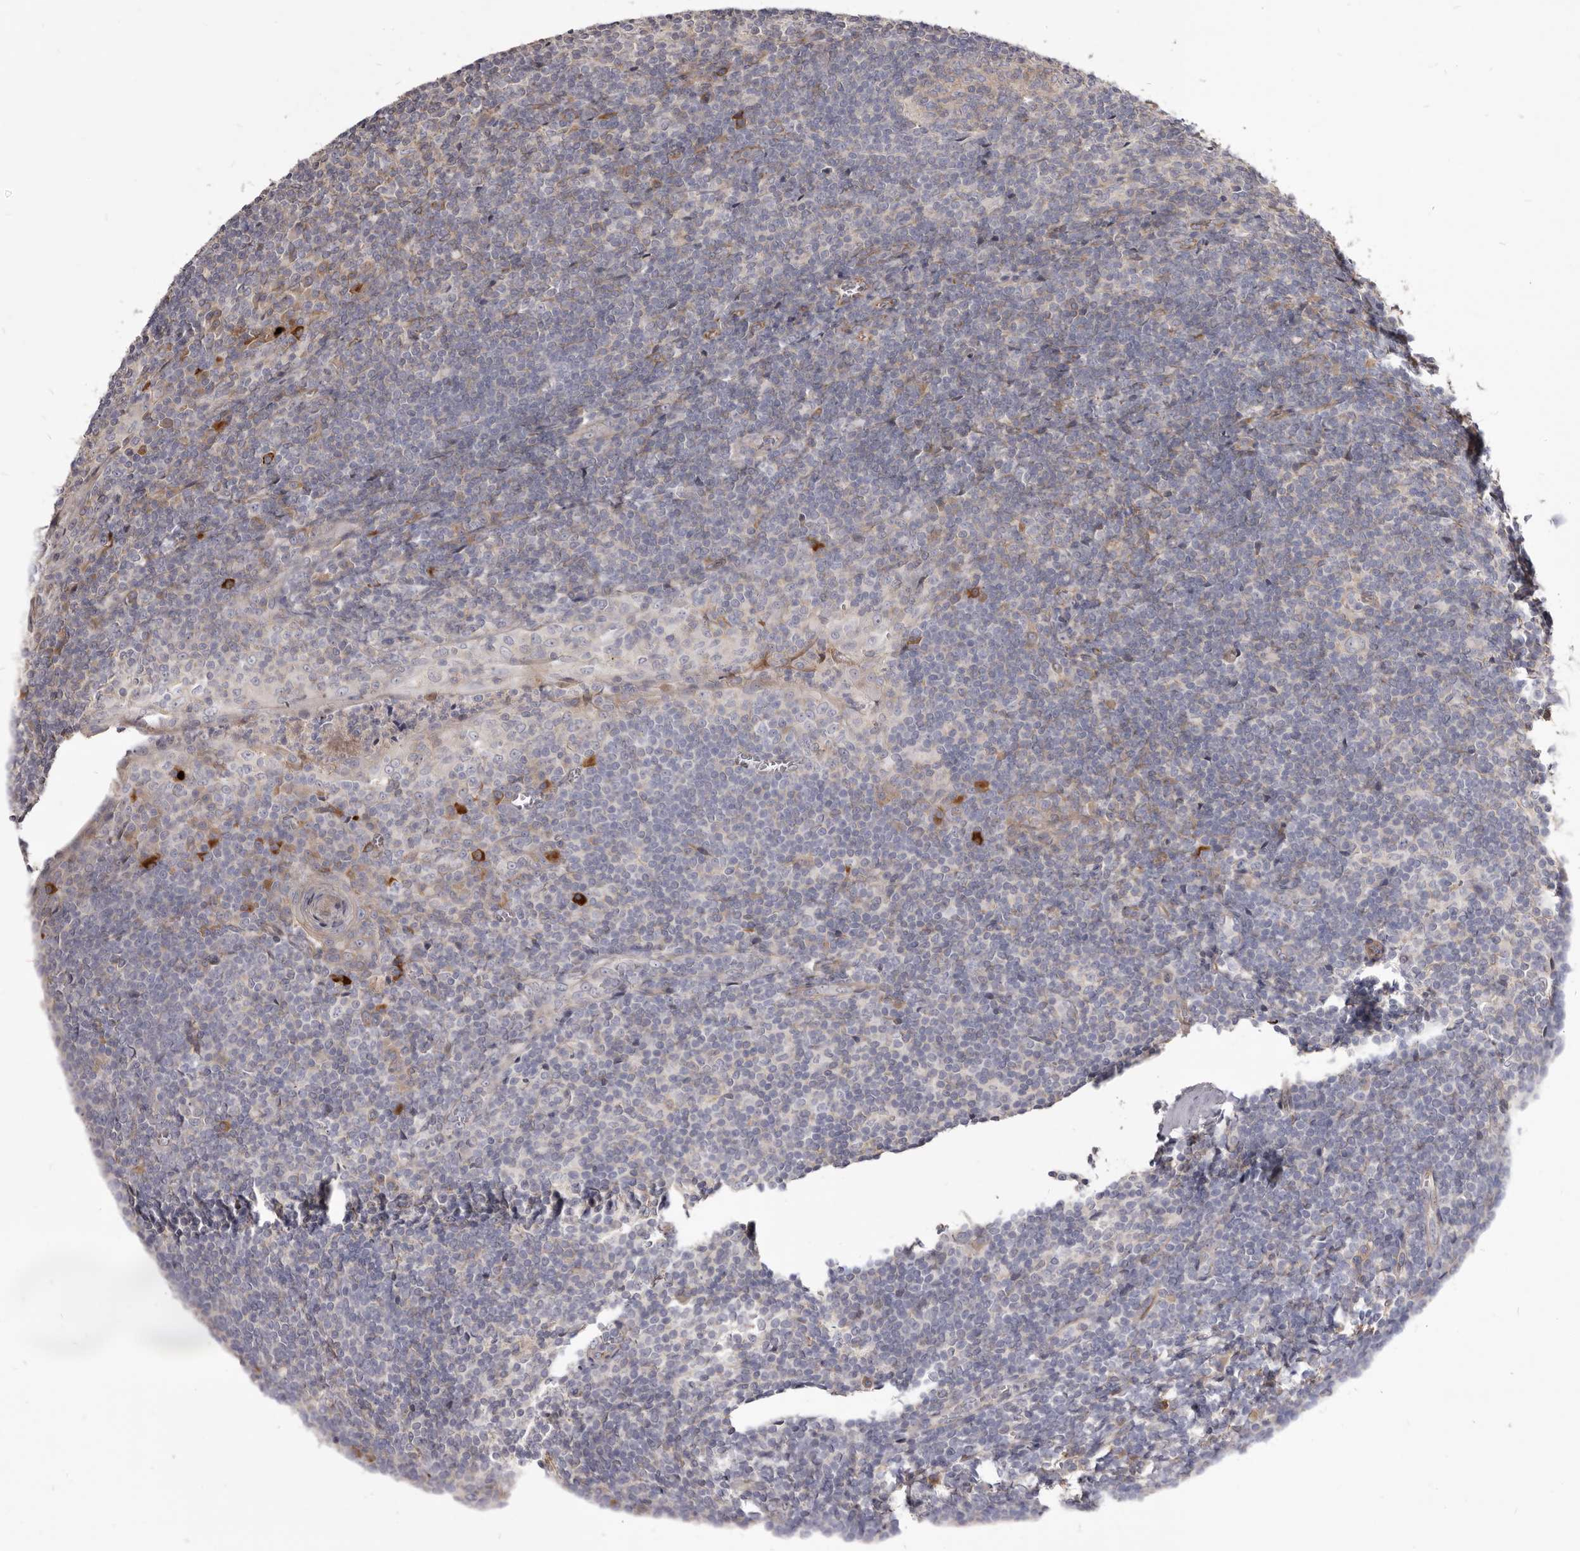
{"staining": {"intensity": "weak", "quantity": "<25%", "location": "cytoplasmic/membranous"}, "tissue": "tonsil", "cell_type": "Germinal center cells", "image_type": "normal", "snomed": [{"axis": "morphology", "description": "Normal tissue, NOS"}, {"axis": "topography", "description": "Tonsil"}], "caption": "Immunohistochemical staining of normal tonsil demonstrates no significant positivity in germinal center cells. (Immunohistochemistry, brightfield microscopy, high magnification).", "gene": "FAS", "patient": {"sex": "male", "age": 37}}